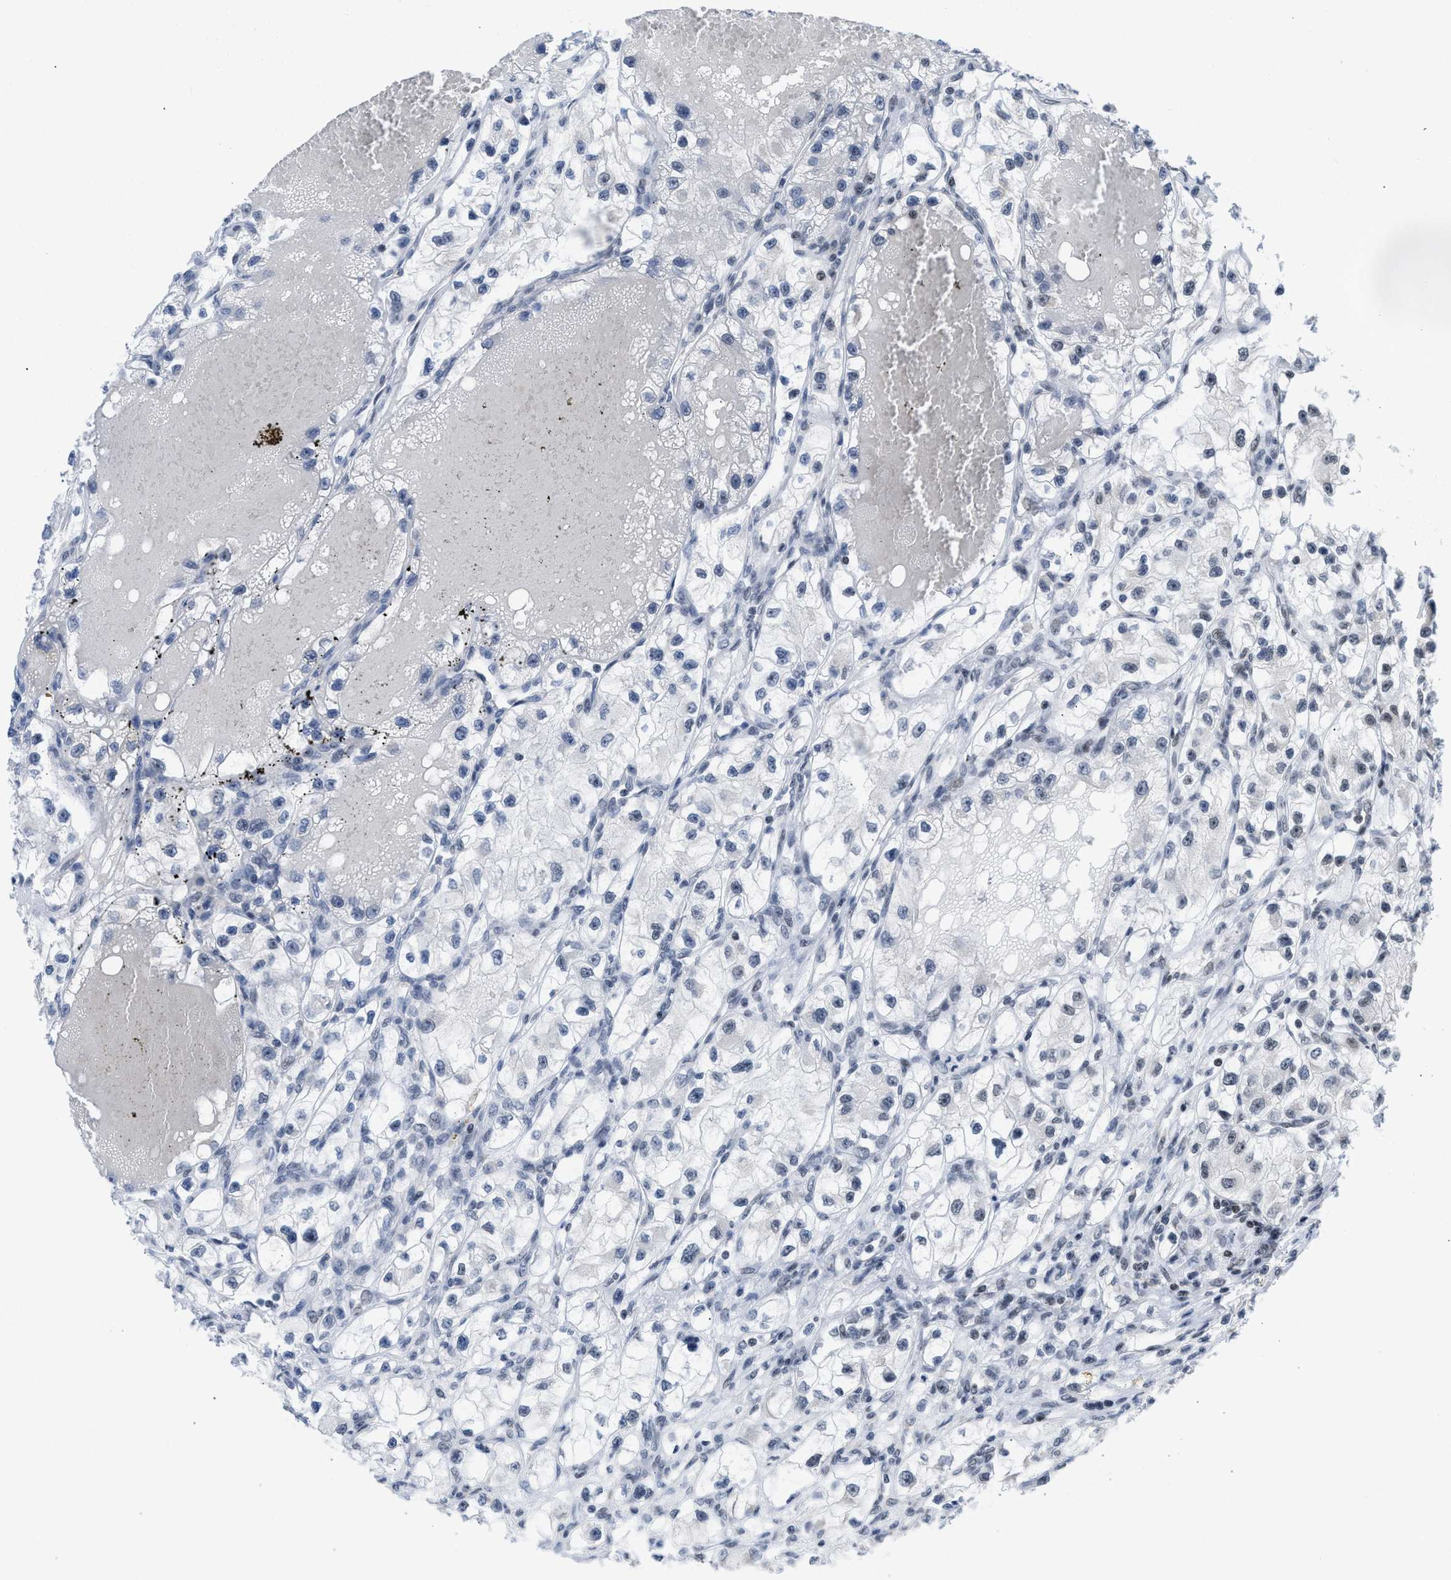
{"staining": {"intensity": "weak", "quantity": "25%-75%", "location": "nuclear"}, "tissue": "renal cancer", "cell_type": "Tumor cells", "image_type": "cancer", "snomed": [{"axis": "morphology", "description": "Adenocarcinoma, NOS"}, {"axis": "topography", "description": "Kidney"}], "caption": "A high-resolution photomicrograph shows immunohistochemistry (IHC) staining of renal cancer, which demonstrates weak nuclear staining in about 25%-75% of tumor cells.", "gene": "TERF2IP", "patient": {"sex": "female", "age": 57}}